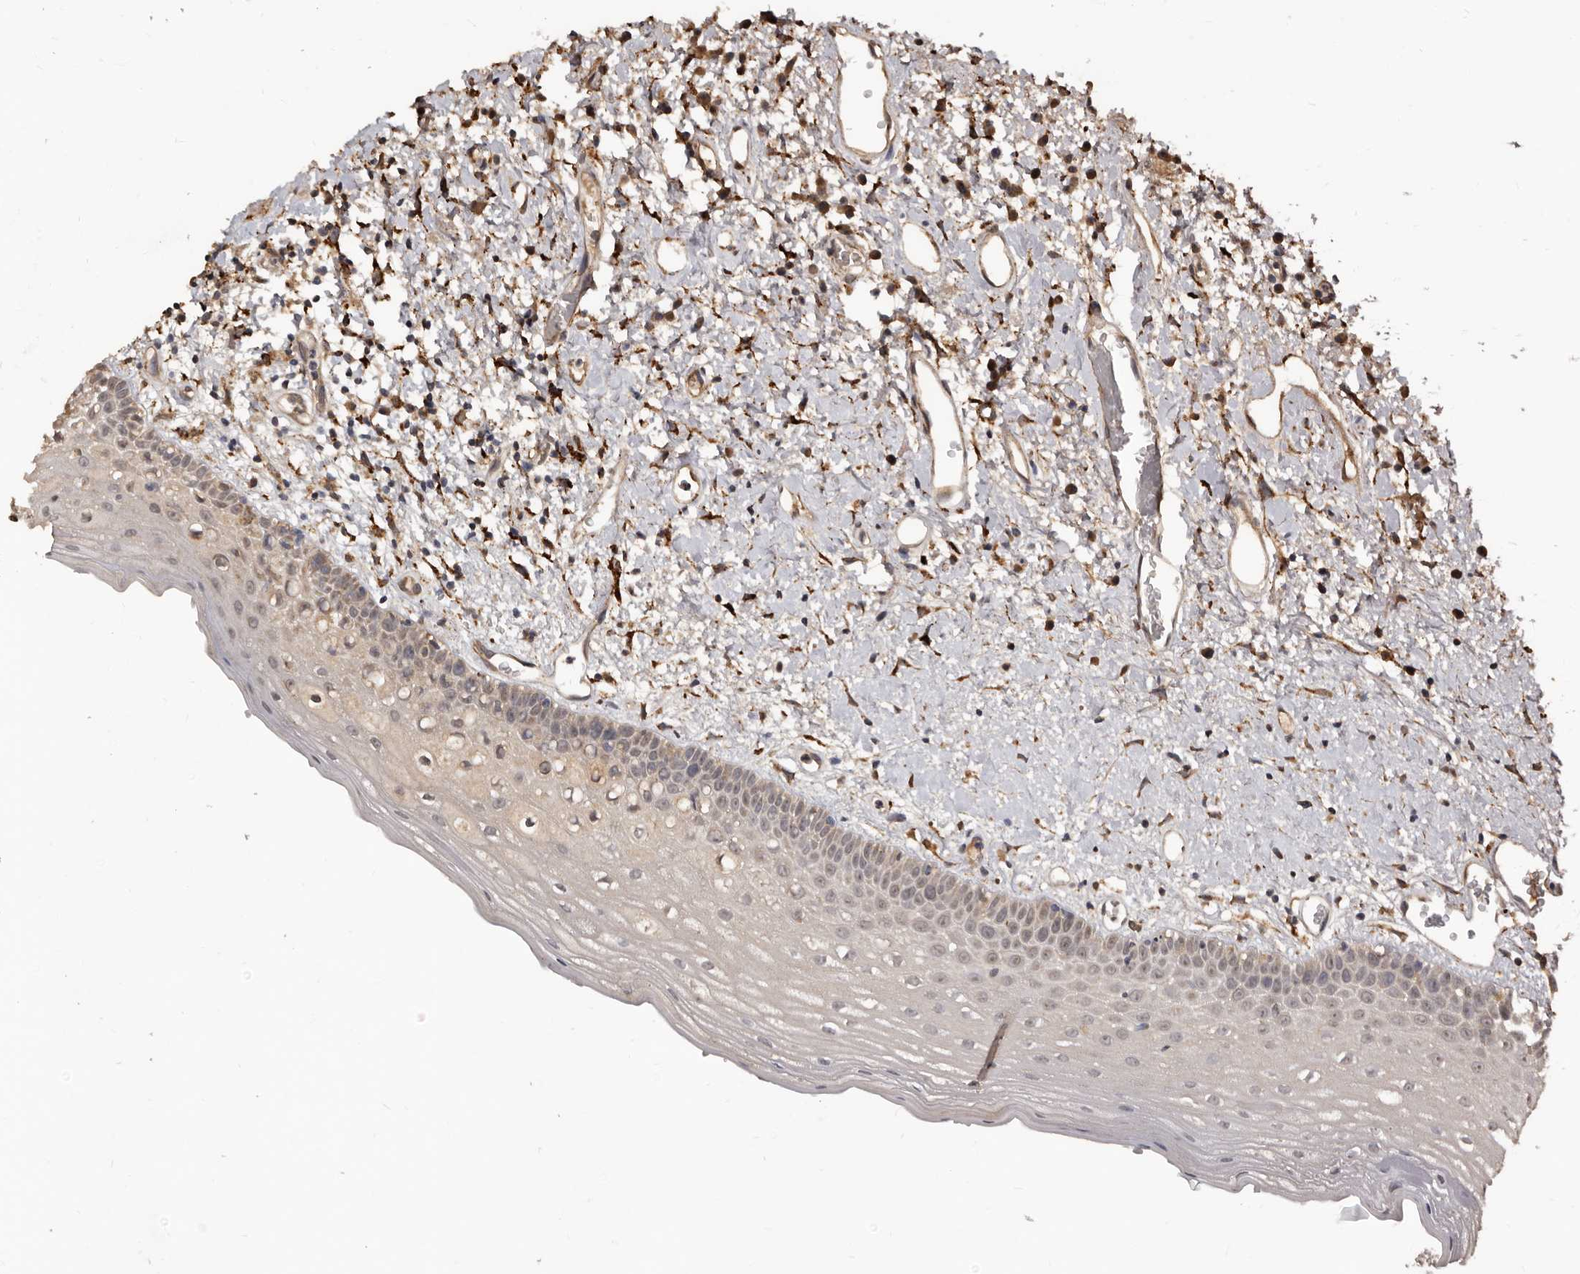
{"staining": {"intensity": "weak", "quantity": "25%-75%", "location": "nuclear"}, "tissue": "oral mucosa", "cell_type": "Squamous epithelial cells", "image_type": "normal", "snomed": [{"axis": "morphology", "description": "Normal tissue, NOS"}, {"axis": "topography", "description": "Oral tissue"}], "caption": "About 25%-75% of squamous epithelial cells in normal oral mucosa exhibit weak nuclear protein positivity as visualized by brown immunohistochemical staining.", "gene": "AKAP7", "patient": {"sex": "female", "age": 76}}